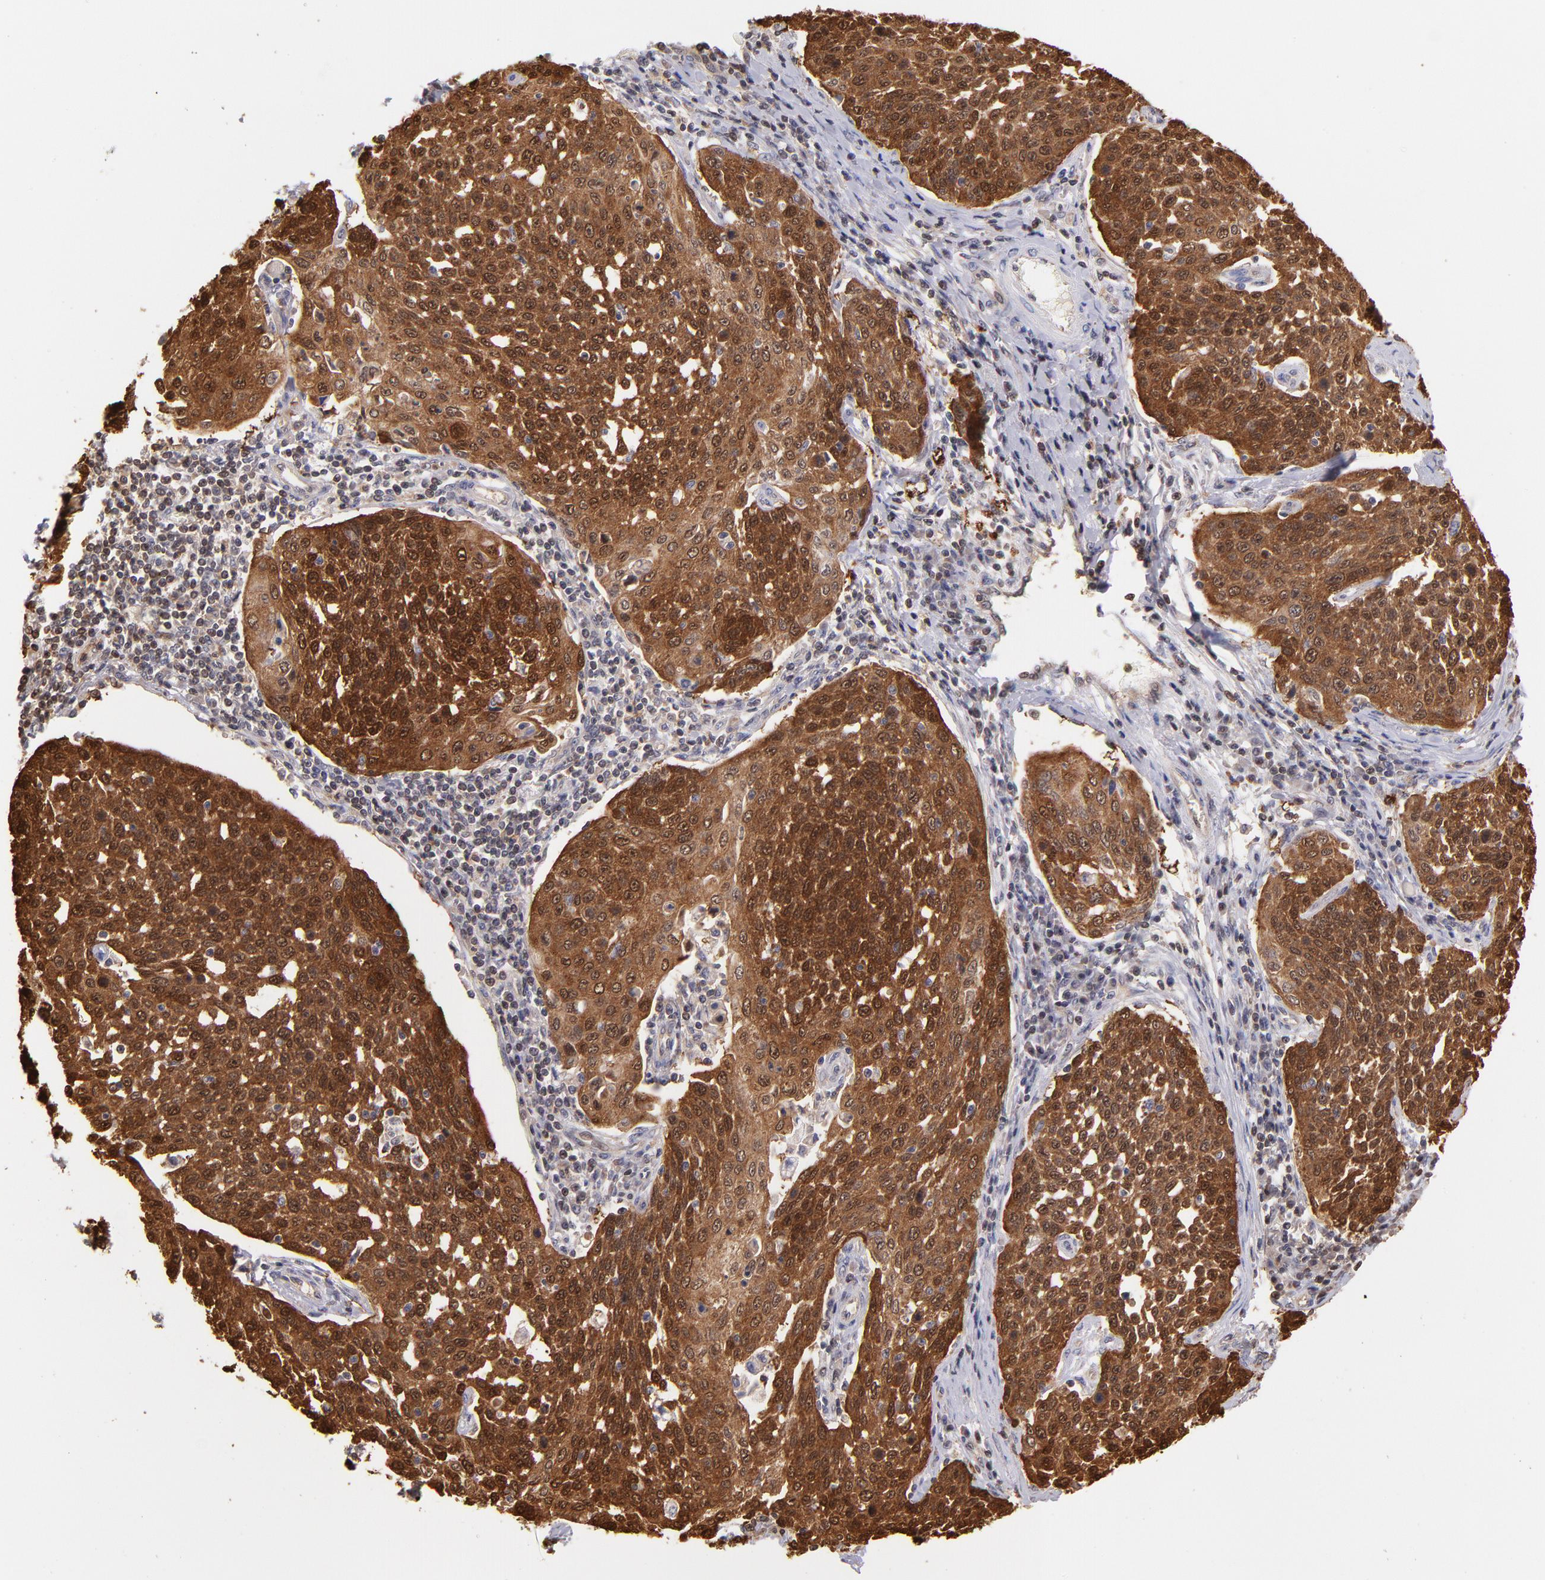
{"staining": {"intensity": "strong", "quantity": ">75%", "location": "cytoplasmic/membranous"}, "tissue": "cervical cancer", "cell_type": "Tumor cells", "image_type": "cancer", "snomed": [{"axis": "morphology", "description": "Squamous cell carcinoma, NOS"}, {"axis": "topography", "description": "Cervix"}], "caption": "Protein expression analysis of cervical squamous cell carcinoma reveals strong cytoplasmic/membranous positivity in approximately >75% of tumor cells. (Stains: DAB in brown, nuclei in blue, Microscopy: brightfield microscopy at high magnification).", "gene": "YWHAB", "patient": {"sex": "female", "age": 34}}